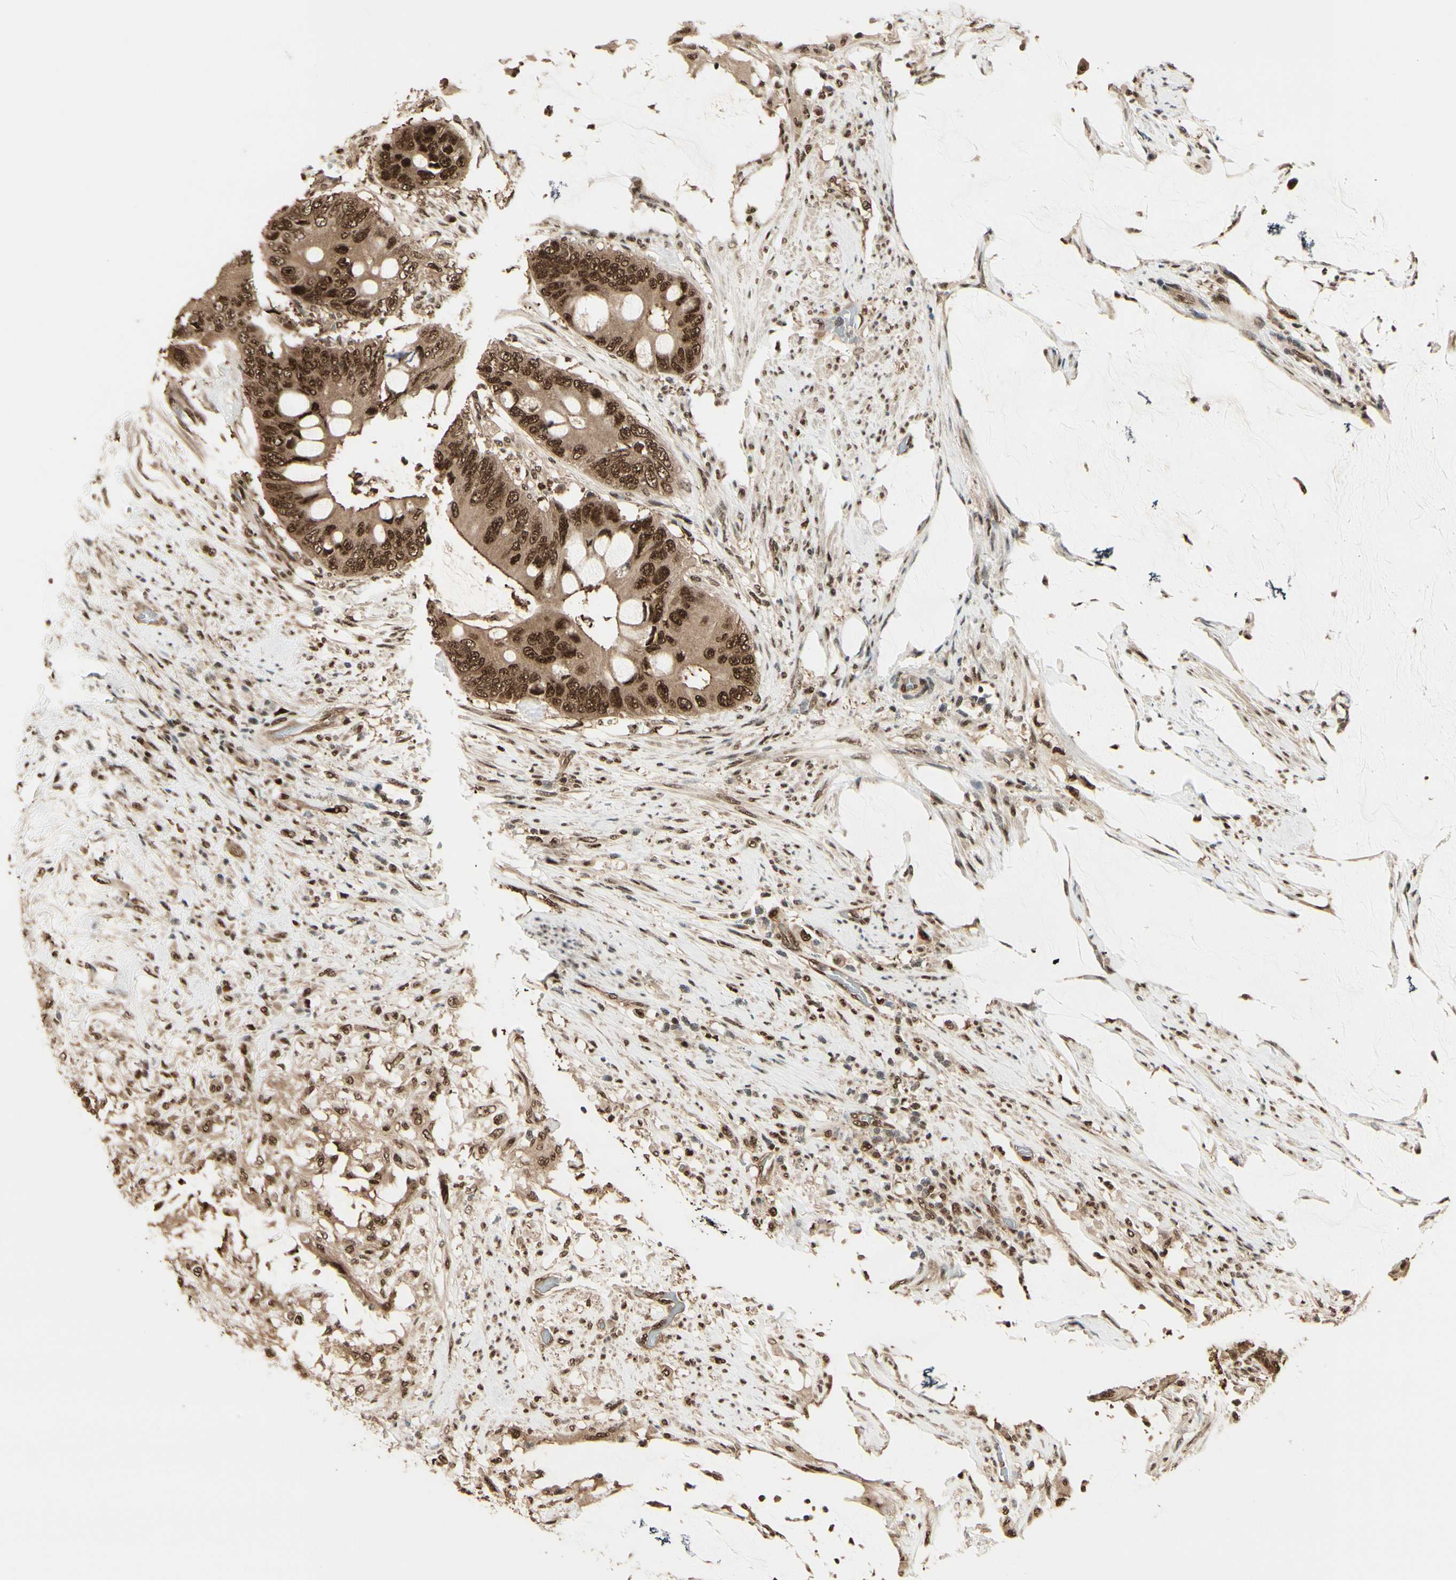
{"staining": {"intensity": "strong", "quantity": ">75%", "location": "cytoplasmic/membranous,nuclear"}, "tissue": "colorectal cancer", "cell_type": "Tumor cells", "image_type": "cancer", "snomed": [{"axis": "morphology", "description": "Adenocarcinoma, NOS"}, {"axis": "topography", "description": "Rectum"}], "caption": "Protein staining shows strong cytoplasmic/membranous and nuclear staining in approximately >75% of tumor cells in colorectal cancer.", "gene": "HSF1", "patient": {"sex": "female", "age": 77}}